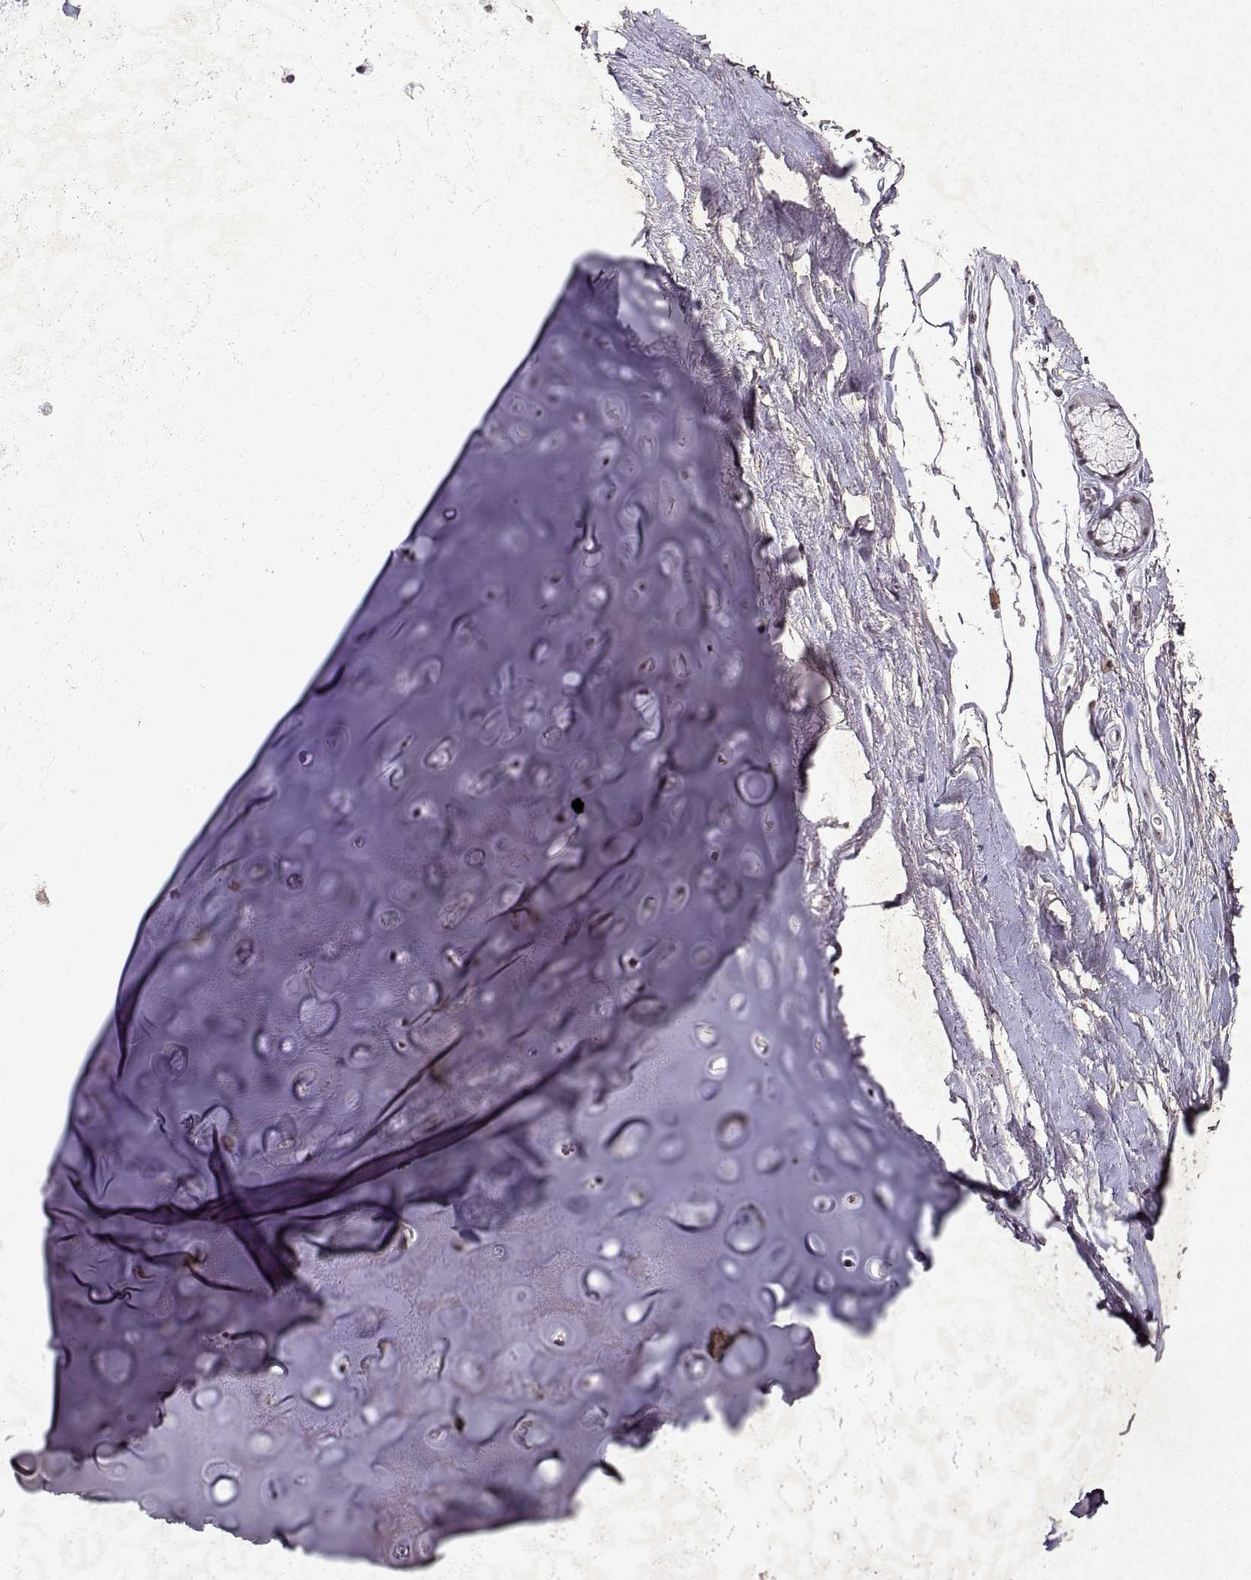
{"staining": {"intensity": "negative", "quantity": "none", "location": "none"}, "tissue": "adipose tissue", "cell_type": "Adipocytes", "image_type": "normal", "snomed": [{"axis": "morphology", "description": "Normal tissue, NOS"}, {"axis": "topography", "description": "Cartilage tissue"}, {"axis": "topography", "description": "Bronchus"}], "caption": "DAB immunohistochemical staining of normal adipose tissue shows no significant staining in adipocytes. (DAB IHC with hematoxylin counter stain).", "gene": "DDX56", "patient": {"sex": "female", "age": 79}}